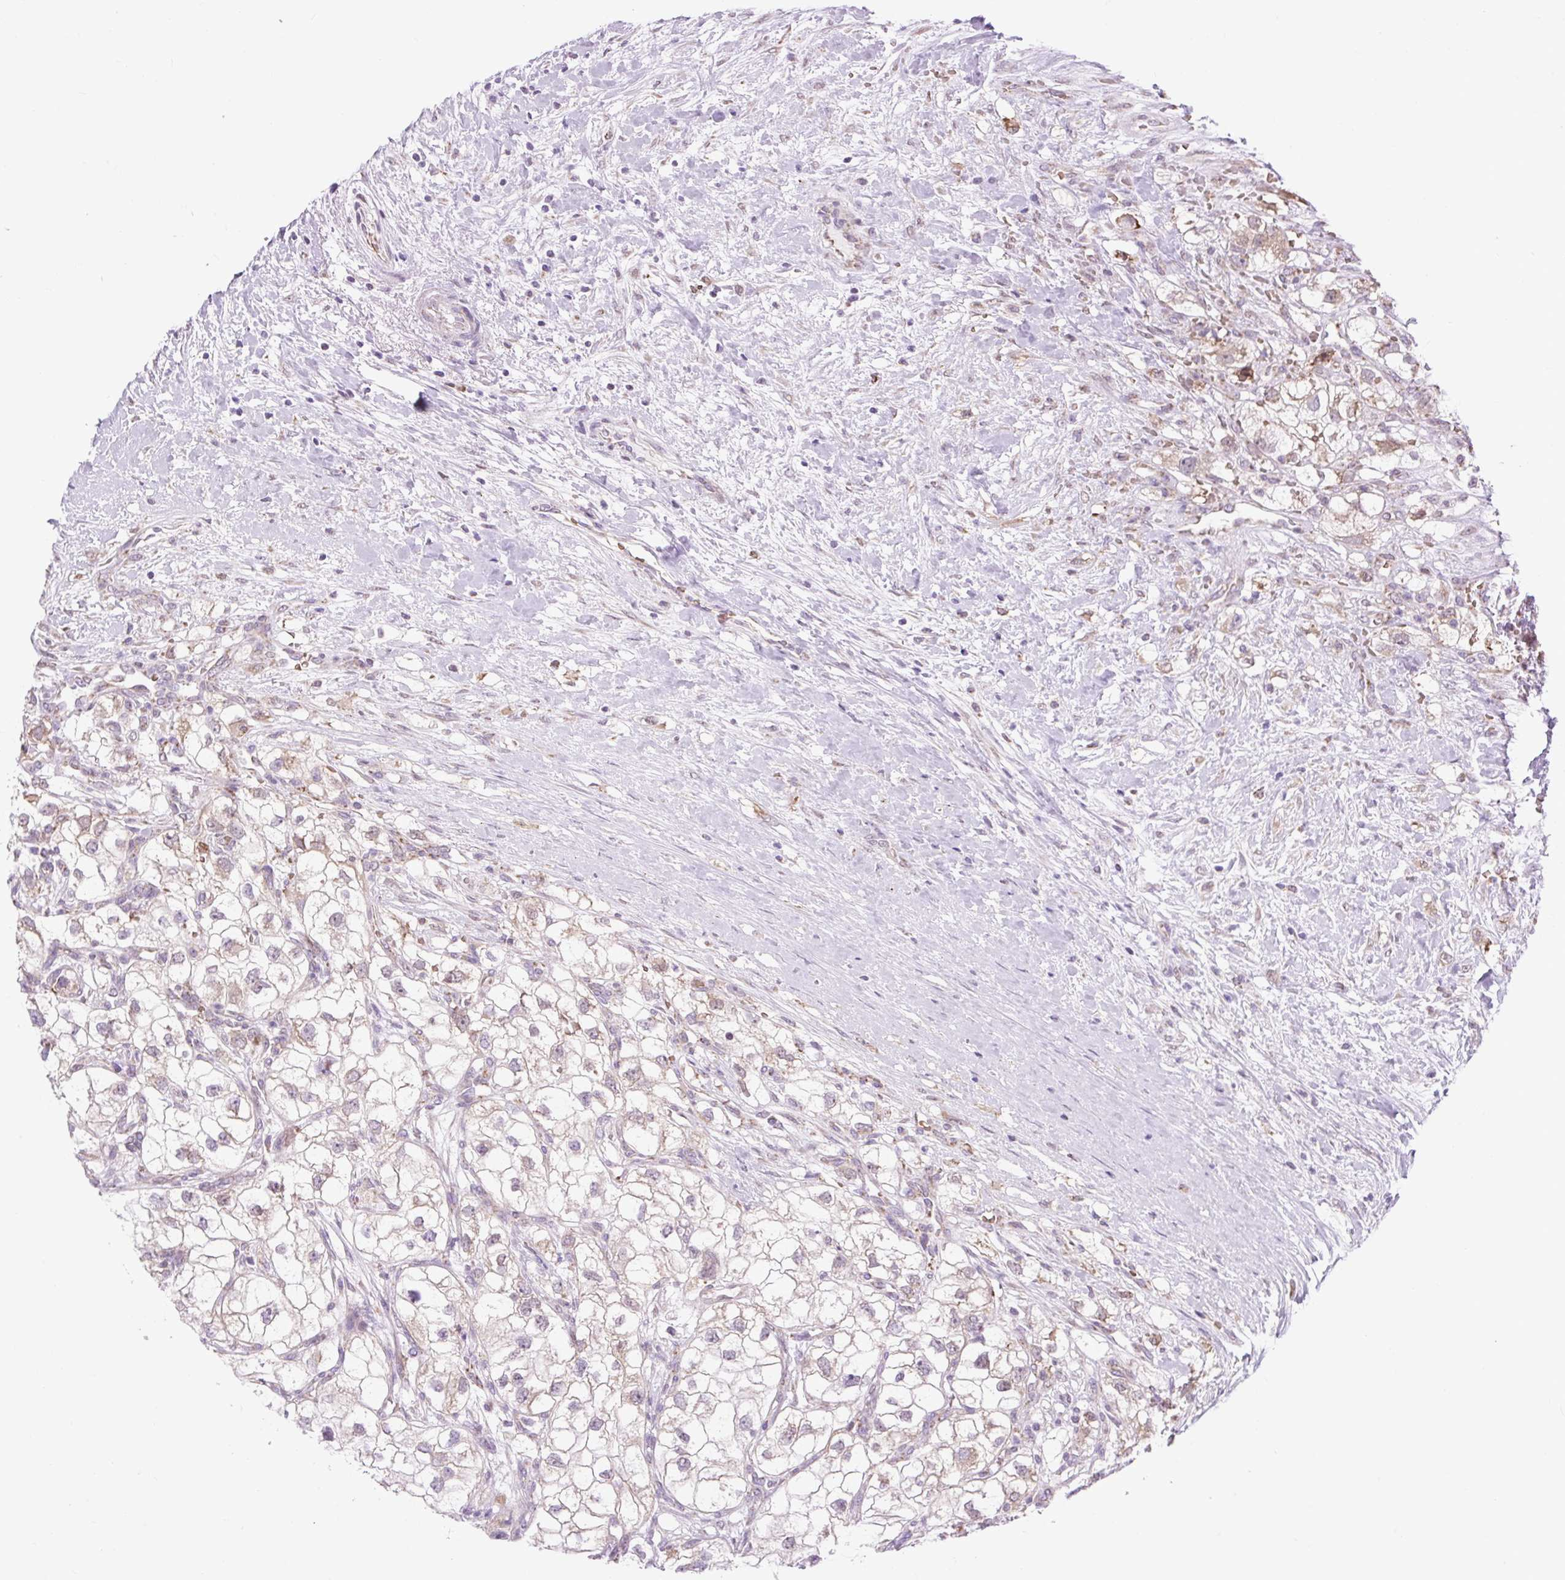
{"staining": {"intensity": "weak", "quantity": "25%-75%", "location": "cytoplasmic/membranous"}, "tissue": "renal cancer", "cell_type": "Tumor cells", "image_type": "cancer", "snomed": [{"axis": "morphology", "description": "Adenocarcinoma, NOS"}, {"axis": "topography", "description": "Kidney"}], "caption": "Renal cancer (adenocarcinoma) stained with a protein marker reveals weak staining in tumor cells.", "gene": "SCO2", "patient": {"sex": "male", "age": 59}}